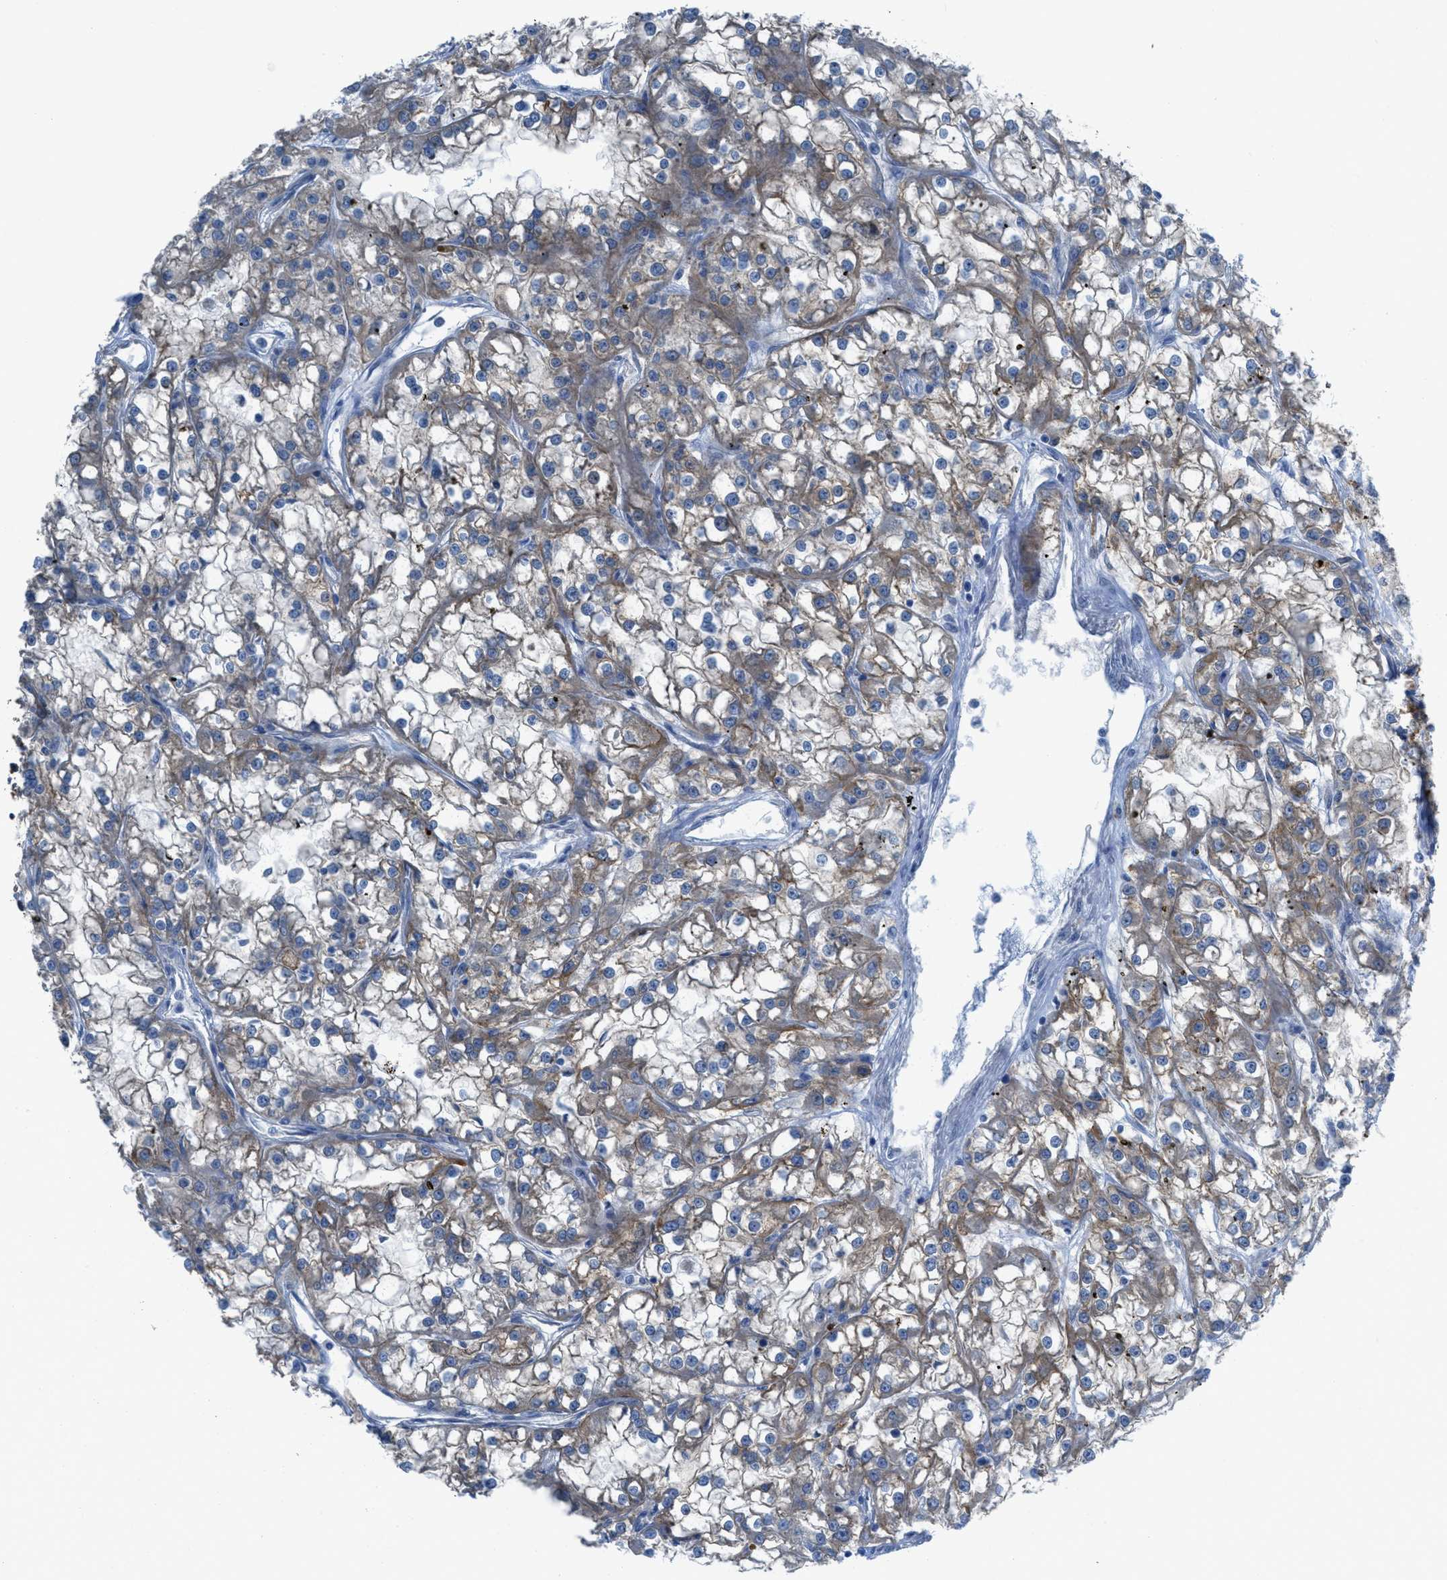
{"staining": {"intensity": "weak", "quantity": ">75%", "location": "cytoplasmic/membranous"}, "tissue": "renal cancer", "cell_type": "Tumor cells", "image_type": "cancer", "snomed": [{"axis": "morphology", "description": "Adenocarcinoma, NOS"}, {"axis": "topography", "description": "Kidney"}], "caption": "Tumor cells show low levels of weak cytoplasmic/membranous staining in about >75% of cells in renal adenocarcinoma.", "gene": "EGFR", "patient": {"sex": "female", "age": 52}}